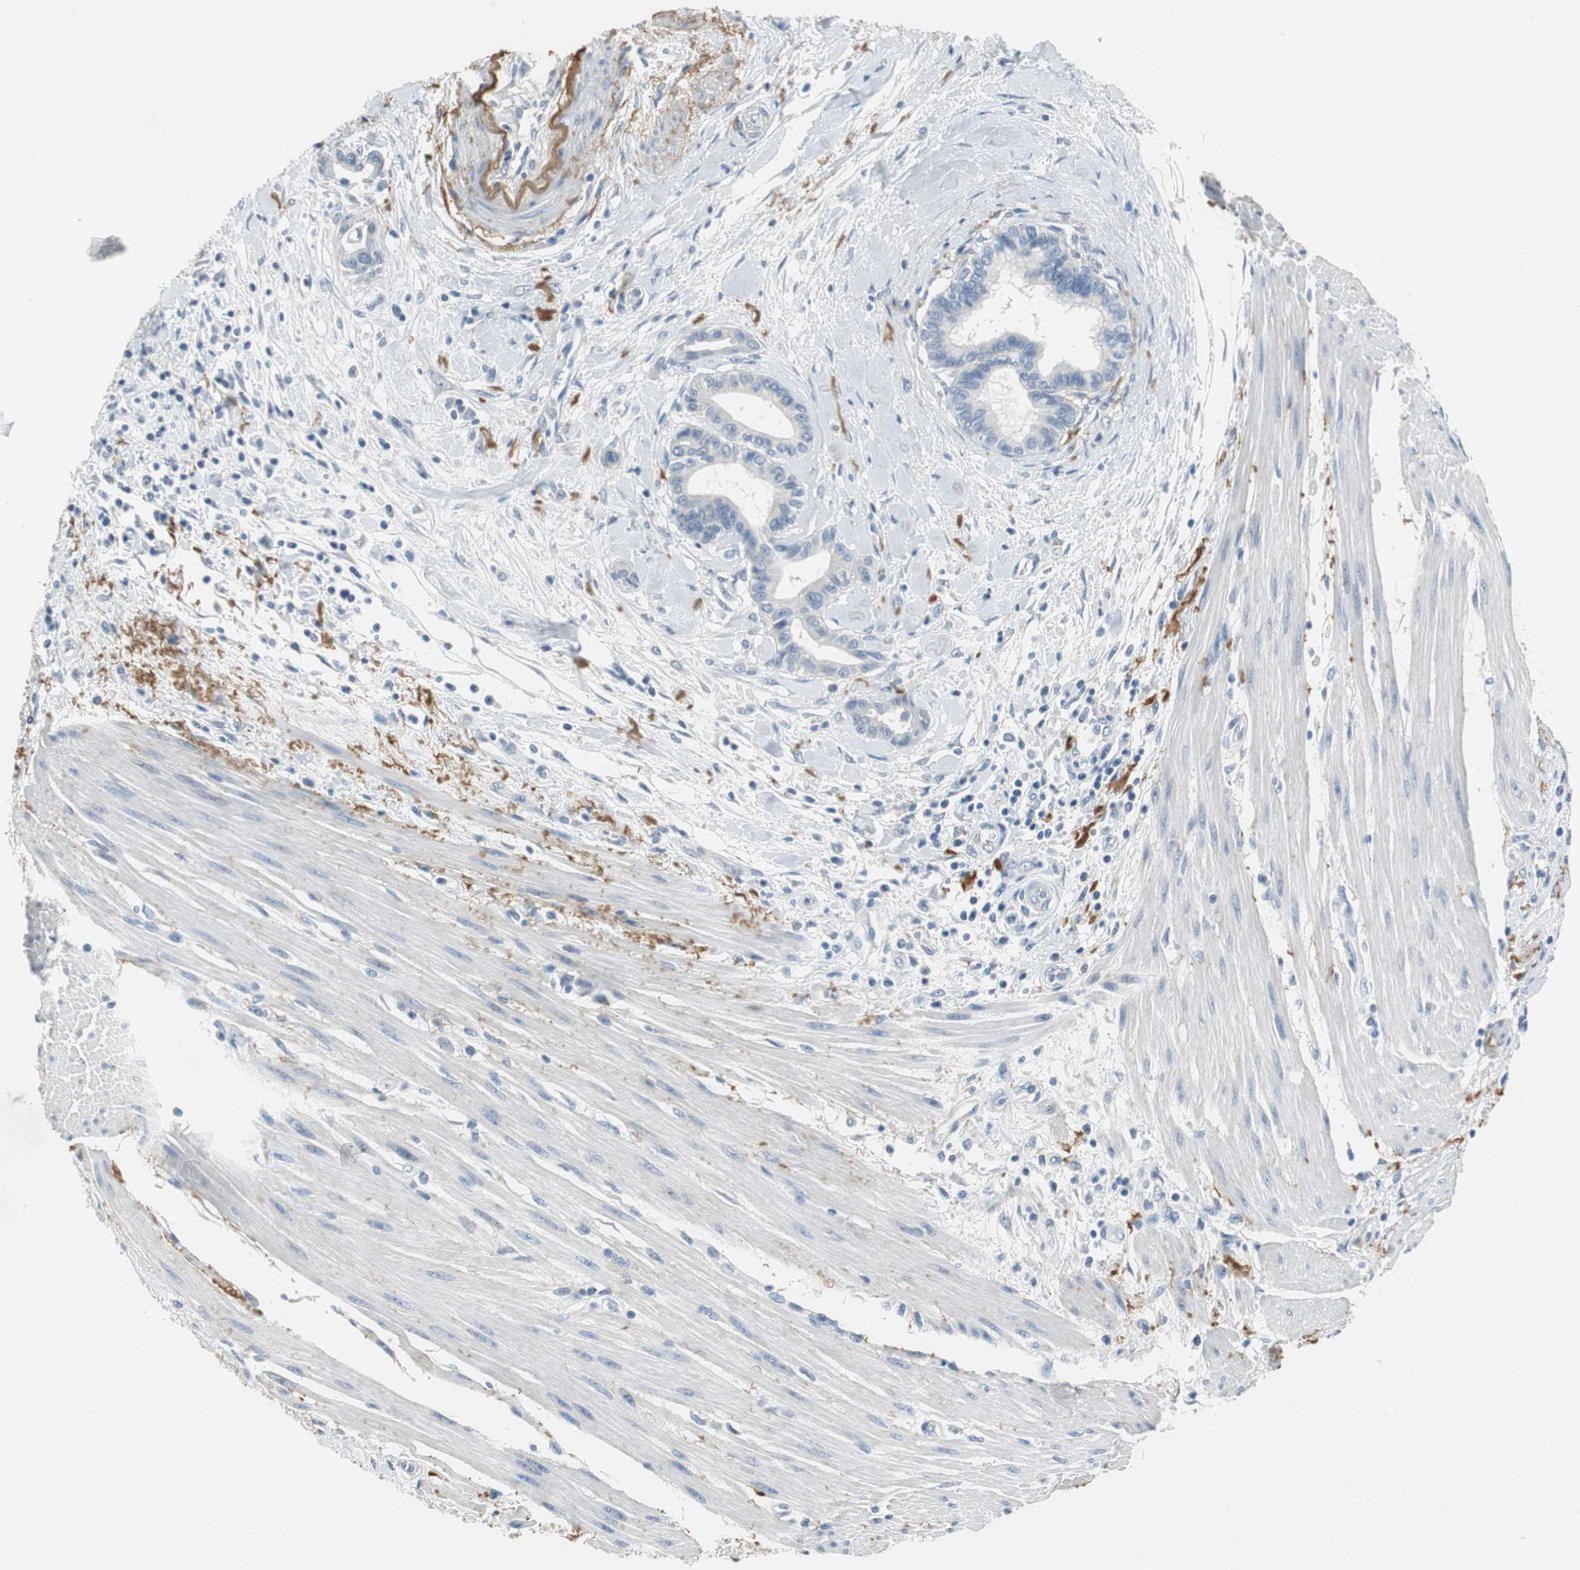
{"staining": {"intensity": "negative", "quantity": "none", "location": "none"}, "tissue": "pancreatic cancer", "cell_type": "Tumor cells", "image_type": "cancer", "snomed": [{"axis": "morphology", "description": "Adenocarcinoma, NOS"}, {"axis": "topography", "description": "Pancreas"}], "caption": "An image of human pancreatic cancer is negative for staining in tumor cells.", "gene": "MUC7", "patient": {"sex": "female", "age": 64}}